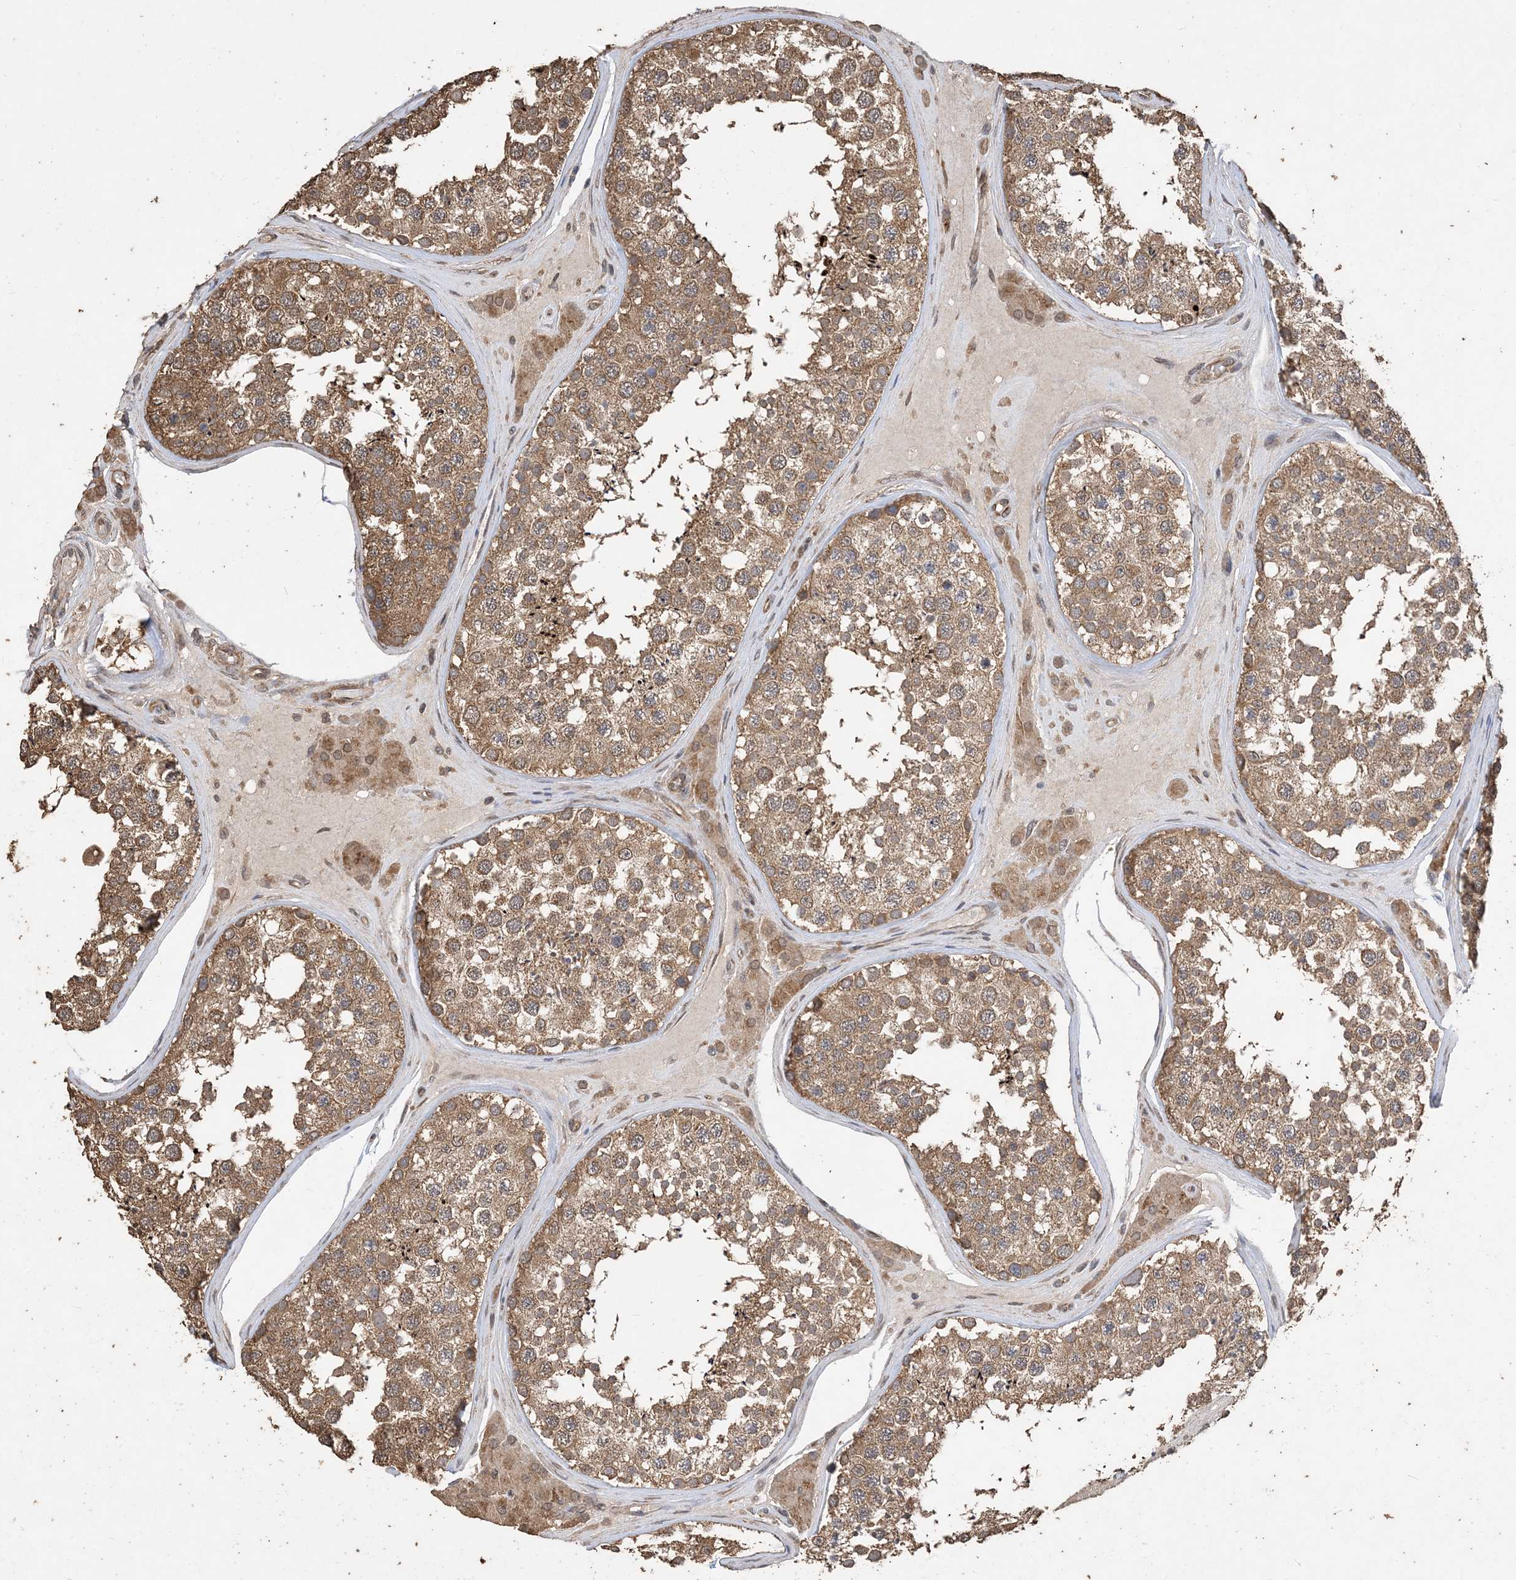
{"staining": {"intensity": "moderate", "quantity": ">75%", "location": "cytoplasmic/membranous"}, "tissue": "testis", "cell_type": "Cells in seminiferous ducts", "image_type": "normal", "snomed": [{"axis": "morphology", "description": "Normal tissue, NOS"}, {"axis": "topography", "description": "Testis"}], "caption": "The immunohistochemical stain shows moderate cytoplasmic/membranous staining in cells in seminiferous ducts of normal testis. The staining was performed using DAB (3,3'-diaminobenzidine) to visualize the protein expression in brown, while the nuclei were stained in blue with hematoxylin (Magnification: 20x).", "gene": "ZKSCAN5", "patient": {"sex": "male", "age": 46}}